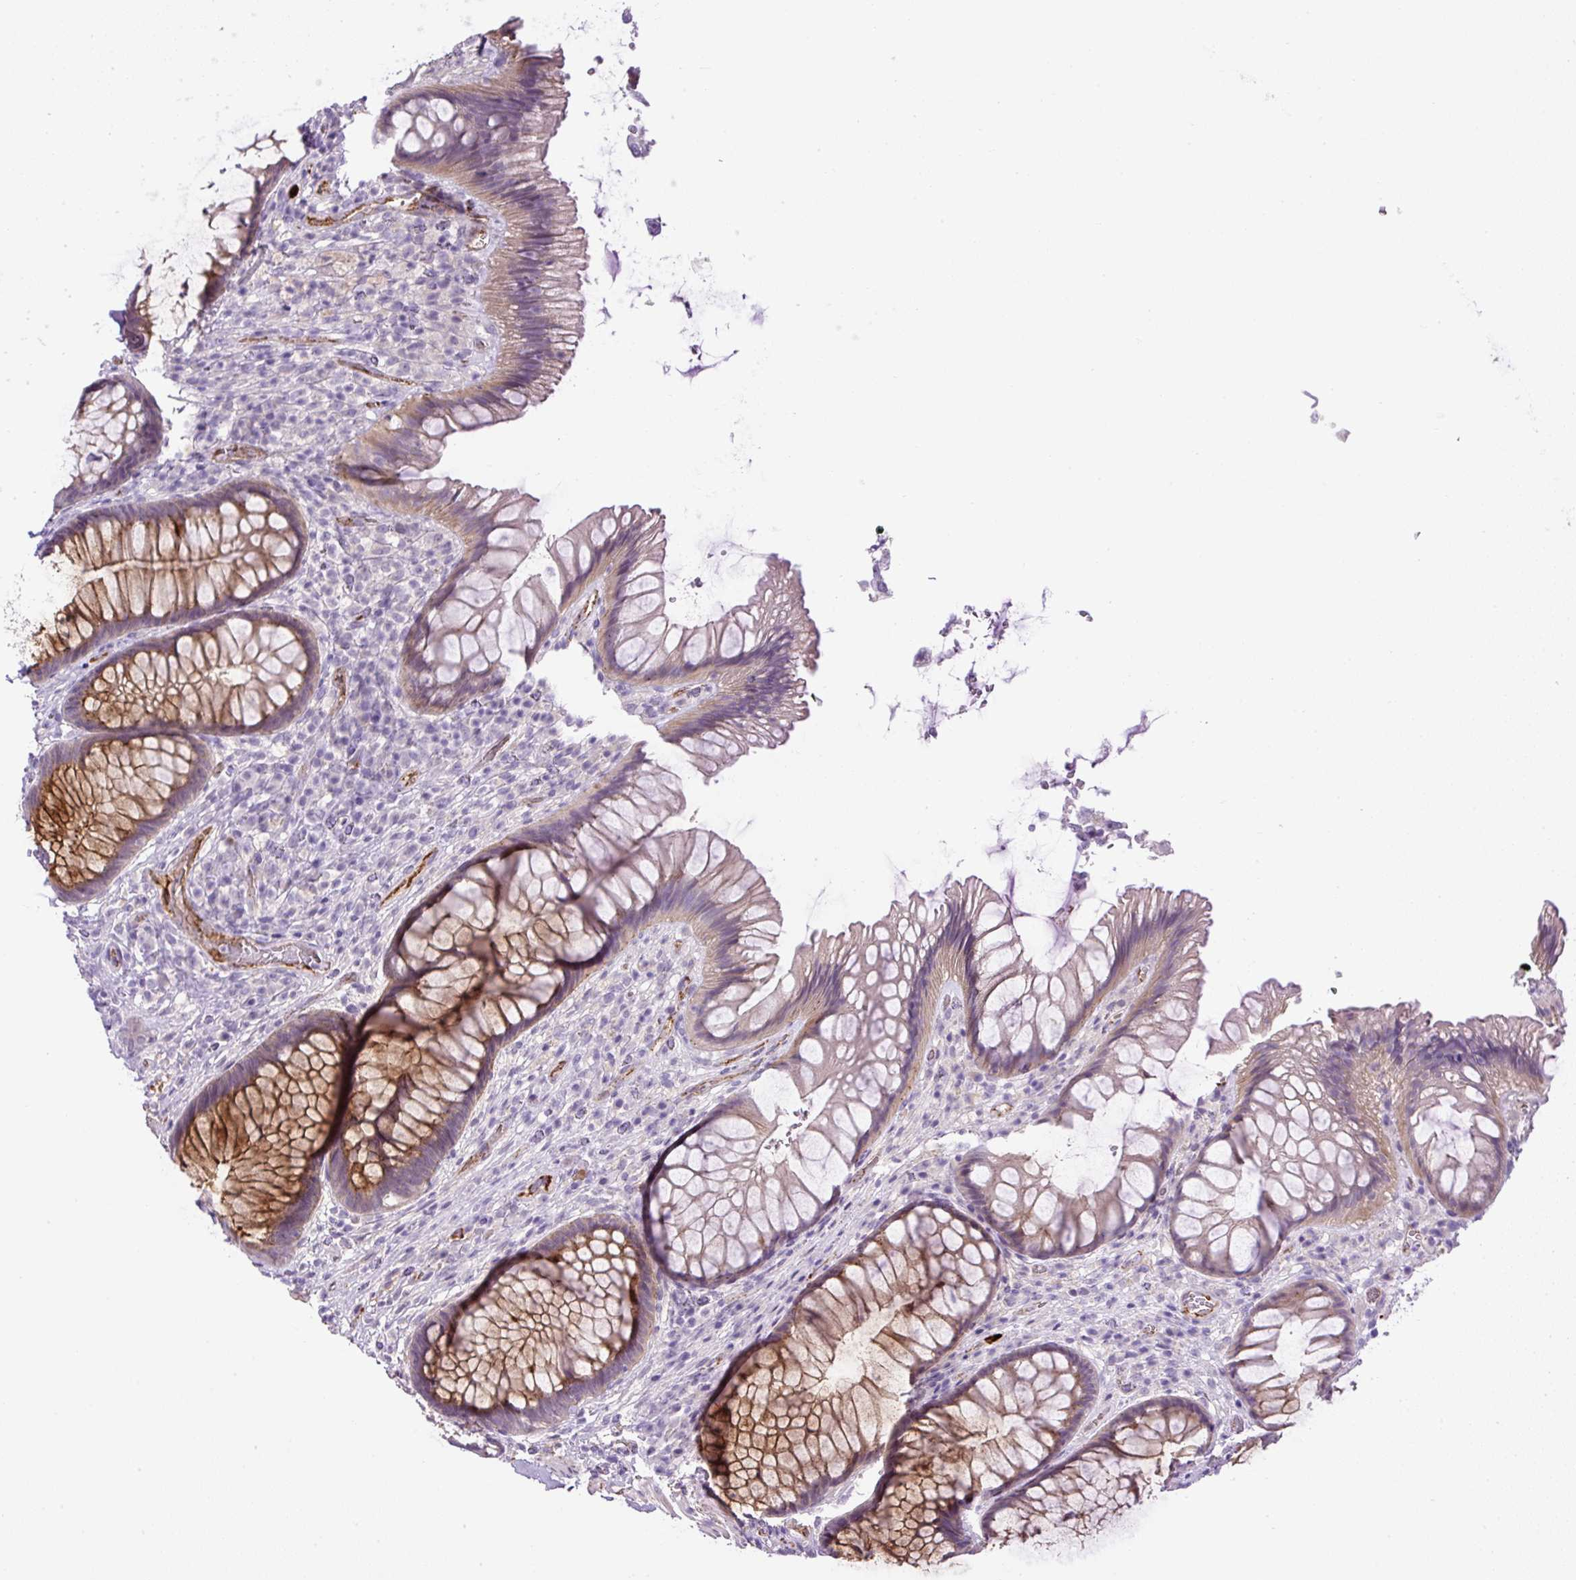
{"staining": {"intensity": "moderate", "quantity": ">75%", "location": "cytoplasmic/membranous"}, "tissue": "rectum", "cell_type": "Glandular cells", "image_type": "normal", "snomed": [{"axis": "morphology", "description": "Normal tissue, NOS"}, {"axis": "topography", "description": "Rectum"}], "caption": "Immunohistochemistry (IHC) micrograph of benign rectum stained for a protein (brown), which demonstrates medium levels of moderate cytoplasmic/membranous positivity in approximately >75% of glandular cells.", "gene": "LEFTY1", "patient": {"sex": "male", "age": 53}}